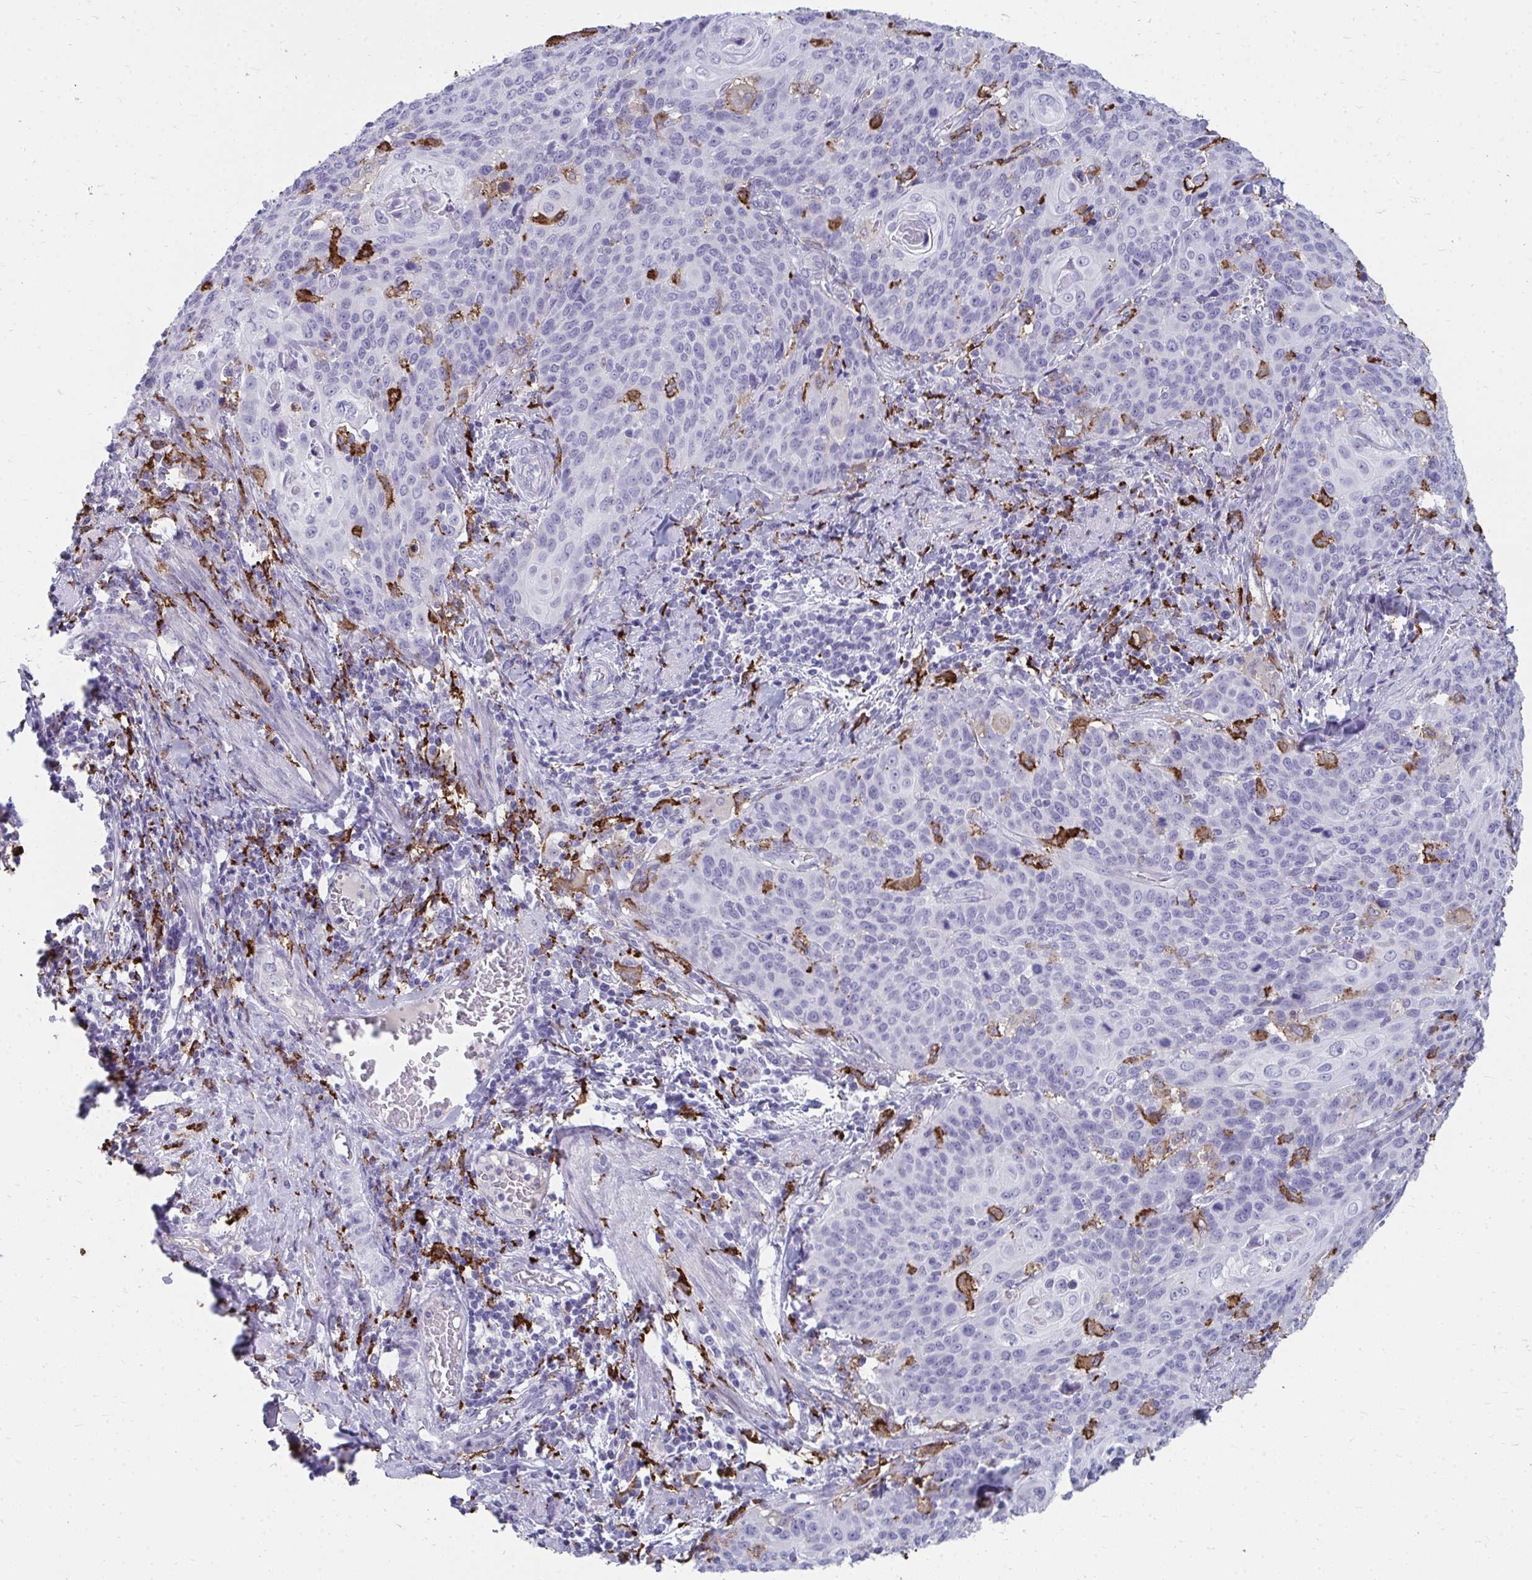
{"staining": {"intensity": "negative", "quantity": "none", "location": "none"}, "tissue": "cervical cancer", "cell_type": "Tumor cells", "image_type": "cancer", "snomed": [{"axis": "morphology", "description": "Squamous cell carcinoma, NOS"}, {"axis": "topography", "description": "Cervix"}], "caption": "Immunohistochemistry photomicrograph of neoplastic tissue: human cervical cancer (squamous cell carcinoma) stained with DAB shows no significant protein expression in tumor cells.", "gene": "CD163", "patient": {"sex": "female", "age": 65}}